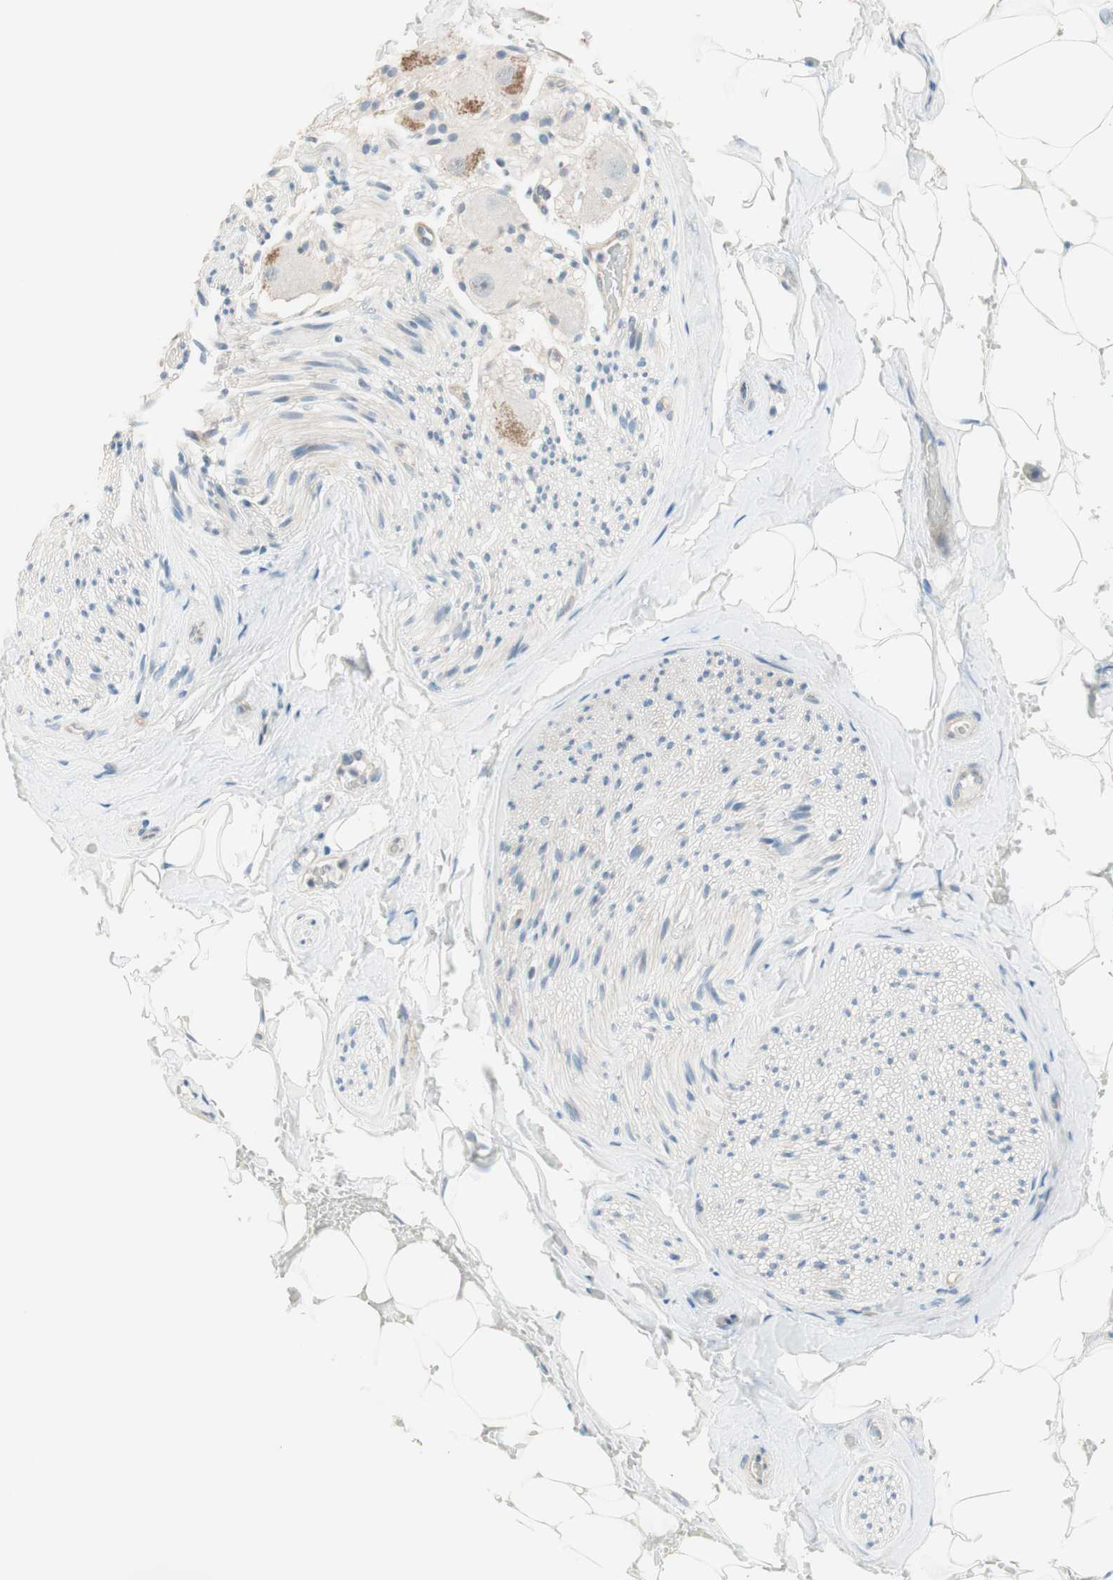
{"staining": {"intensity": "negative", "quantity": "none", "location": "none"}, "tissue": "adipose tissue", "cell_type": "Adipocytes", "image_type": "normal", "snomed": [{"axis": "morphology", "description": "Normal tissue, NOS"}, {"axis": "topography", "description": "Peripheral nerve tissue"}], "caption": "This micrograph is of normal adipose tissue stained with IHC to label a protein in brown with the nuclei are counter-stained blue. There is no expression in adipocytes. Nuclei are stained in blue.", "gene": "JPH1", "patient": {"sex": "male", "age": 70}}